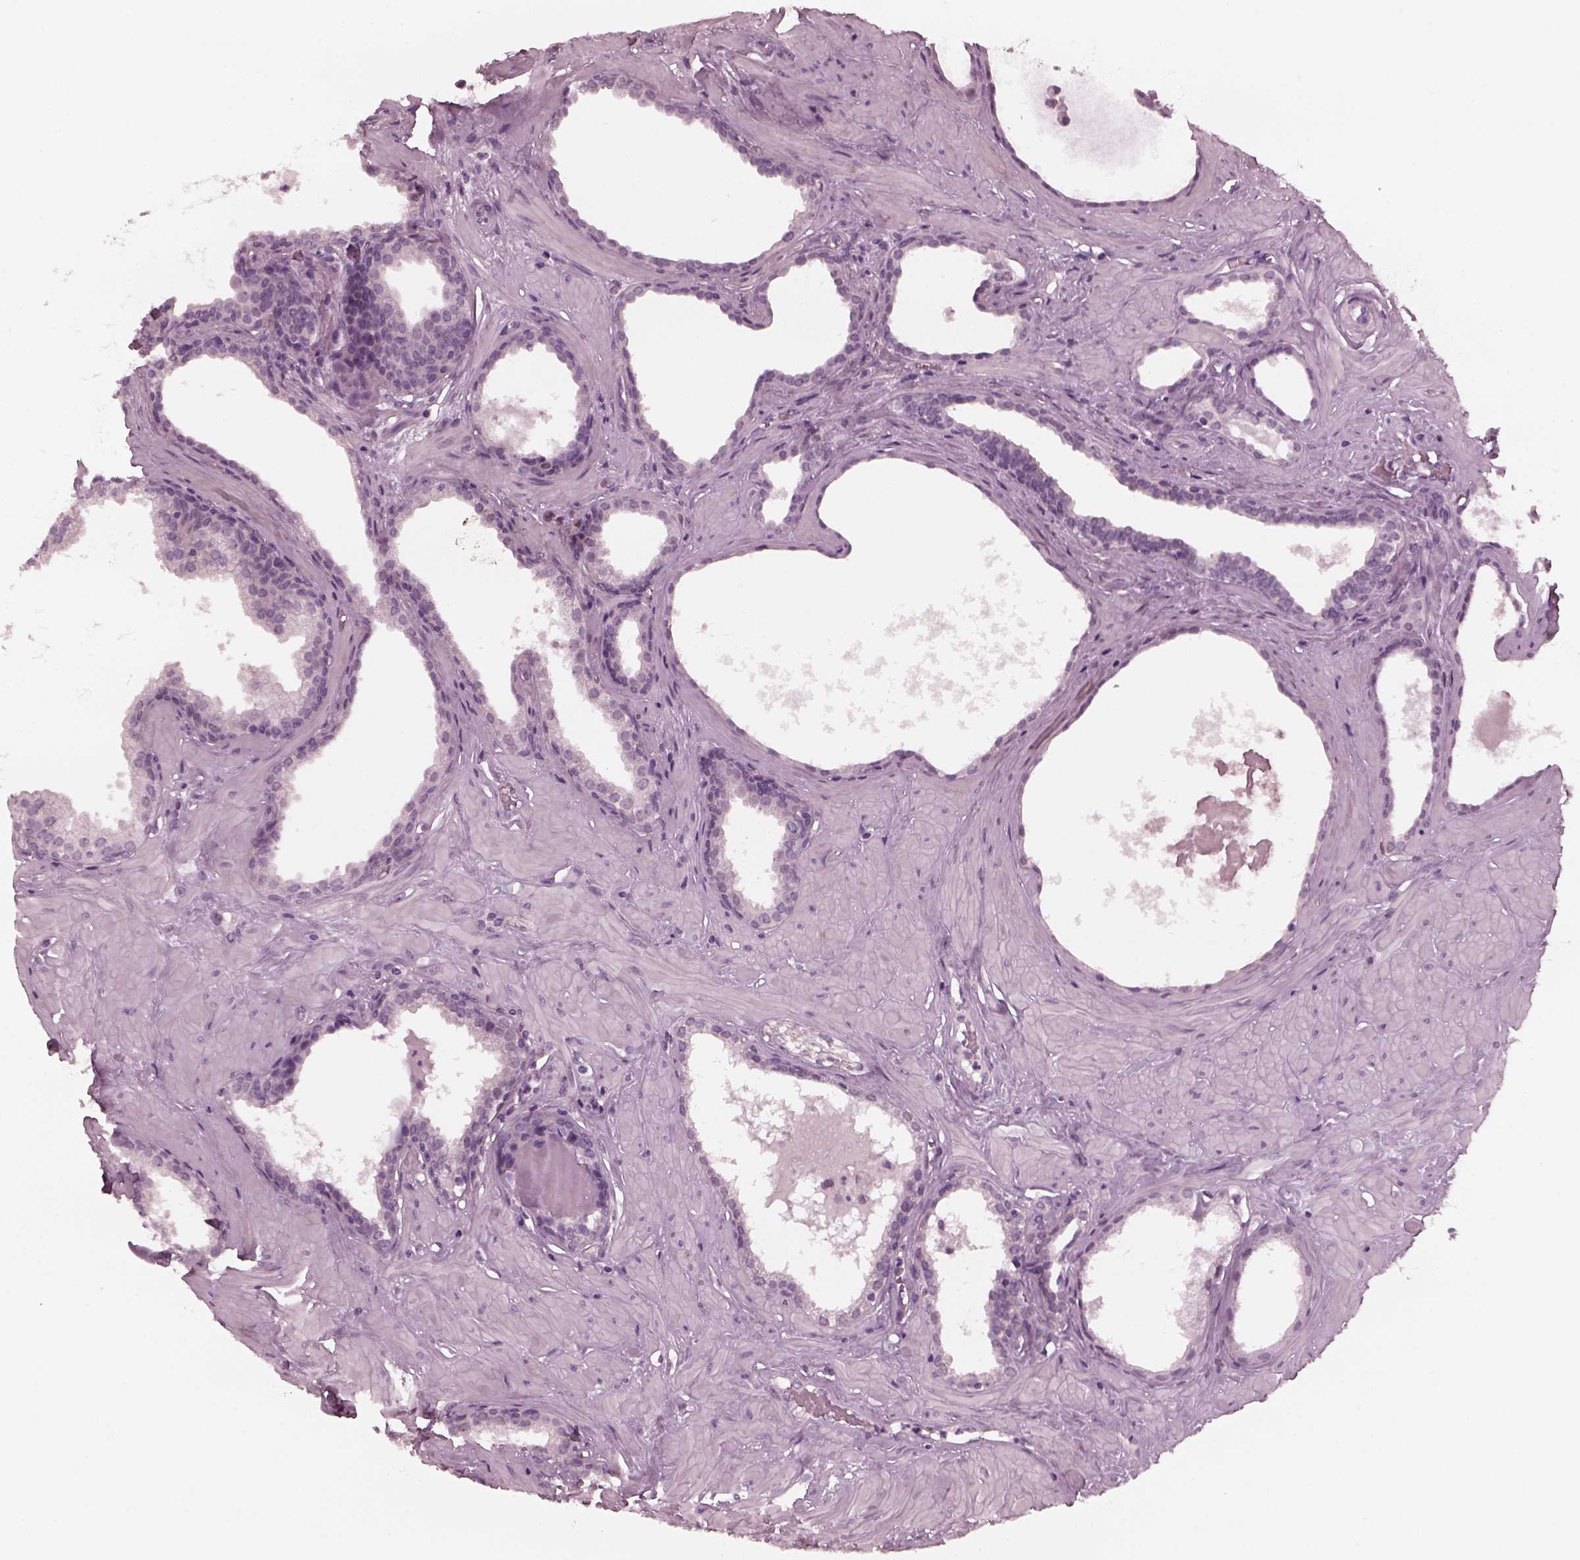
{"staining": {"intensity": "negative", "quantity": "none", "location": "none"}, "tissue": "prostate", "cell_type": "Glandular cells", "image_type": "normal", "snomed": [{"axis": "morphology", "description": "Normal tissue, NOS"}, {"axis": "topography", "description": "Prostate"}], "caption": "High magnification brightfield microscopy of benign prostate stained with DAB (3,3'-diaminobenzidine) (brown) and counterstained with hematoxylin (blue): glandular cells show no significant expression.", "gene": "YY2", "patient": {"sex": "male", "age": 48}}